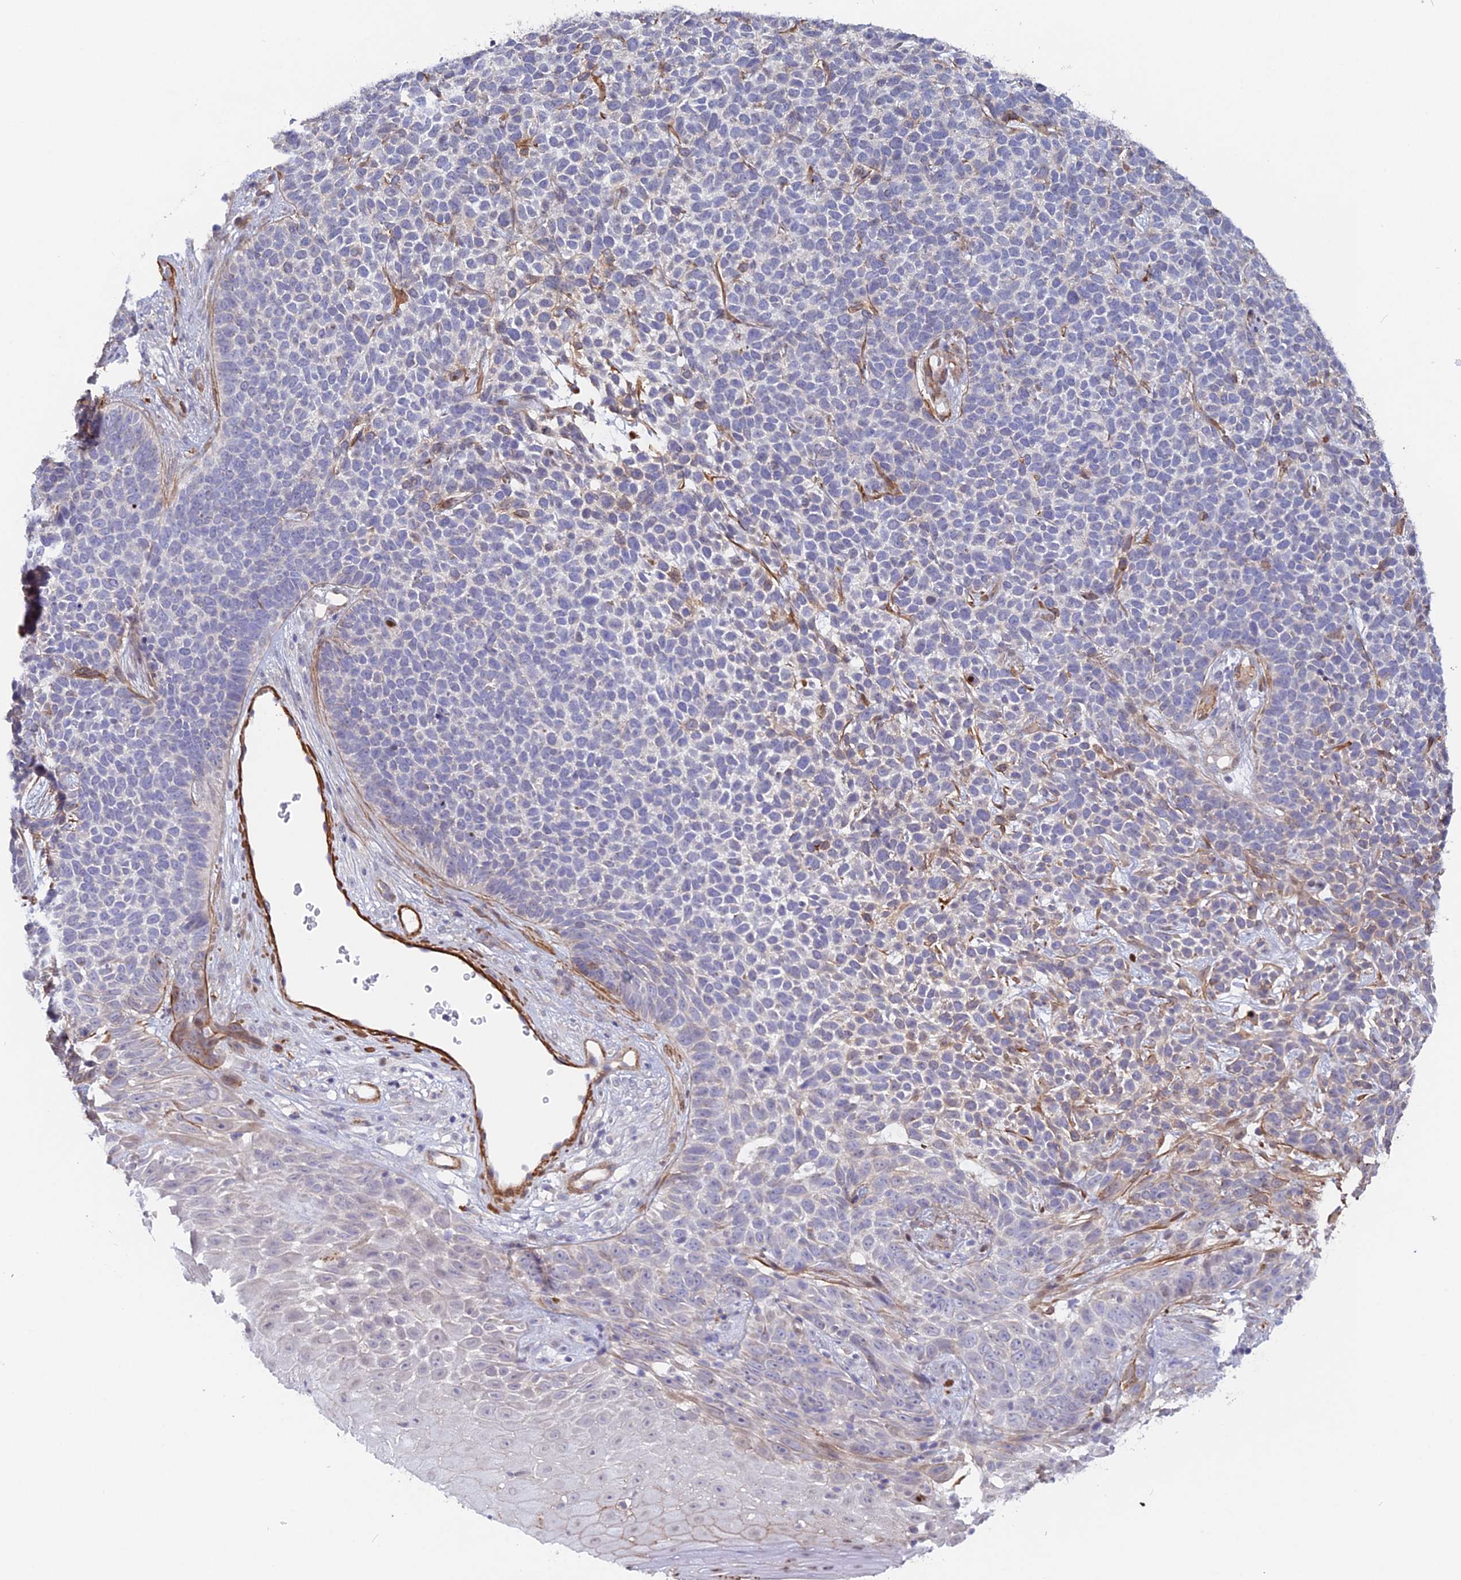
{"staining": {"intensity": "negative", "quantity": "none", "location": "none"}, "tissue": "skin cancer", "cell_type": "Tumor cells", "image_type": "cancer", "snomed": [{"axis": "morphology", "description": "Basal cell carcinoma"}, {"axis": "topography", "description": "Skin"}], "caption": "Image shows no significant protein positivity in tumor cells of basal cell carcinoma (skin).", "gene": "CCDC154", "patient": {"sex": "female", "age": 84}}